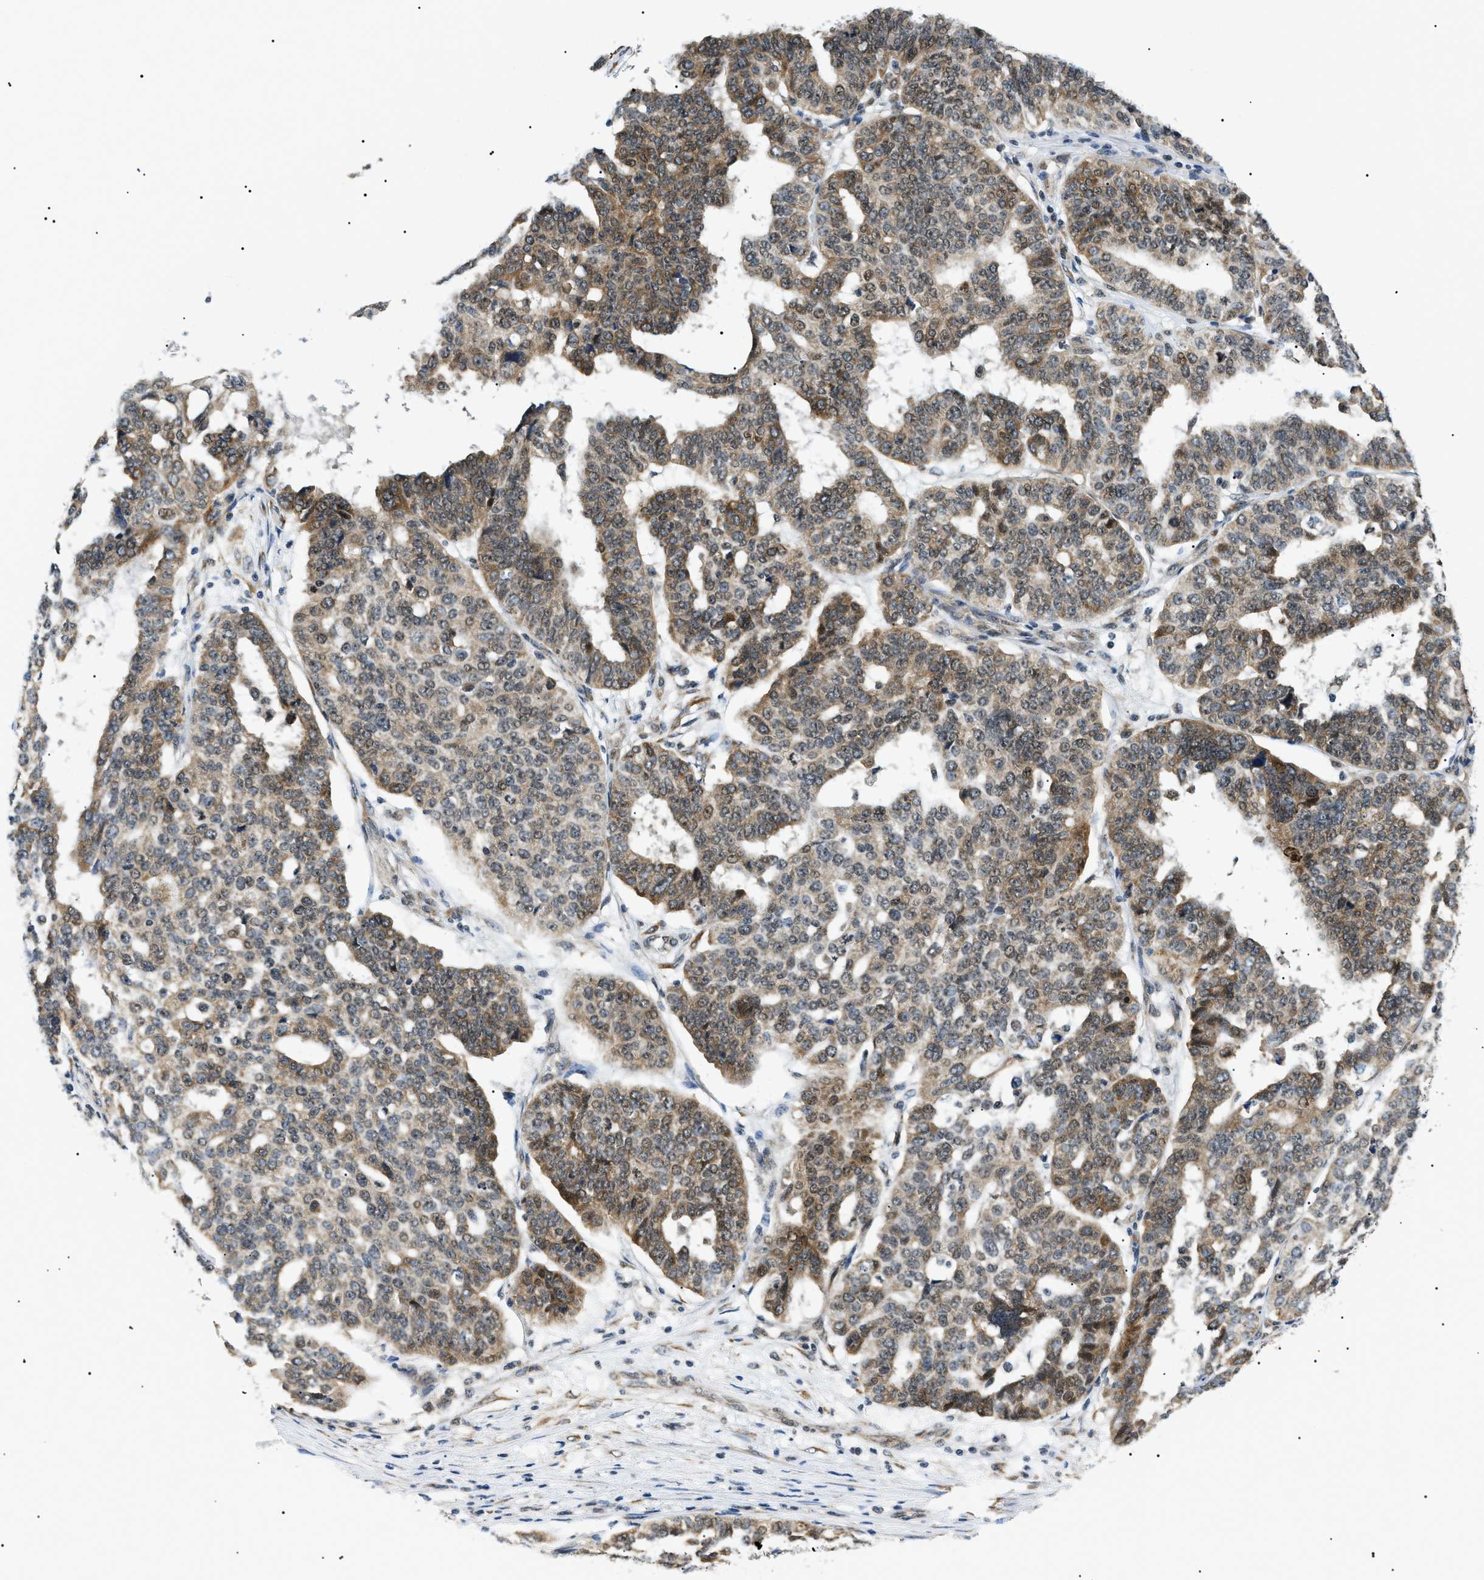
{"staining": {"intensity": "moderate", "quantity": ">75%", "location": "cytoplasmic/membranous,nuclear"}, "tissue": "ovarian cancer", "cell_type": "Tumor cells", "image_type": "cancer", "snomed": [{"axis": "morphology", "description": "Cystadenocarcinoma, serous, NOS"}, {"axis": "topography", "description": "Ovary"}], "caption": "There is medium levels of moderate cytoplasmic/membranous and nuclear positivity in tumor cells of ovarian cancer, as demonstrated by immunohistochemical staining (brown color).", "gene": "CWC25", "patient": {"sex": "female", "age": 59}}